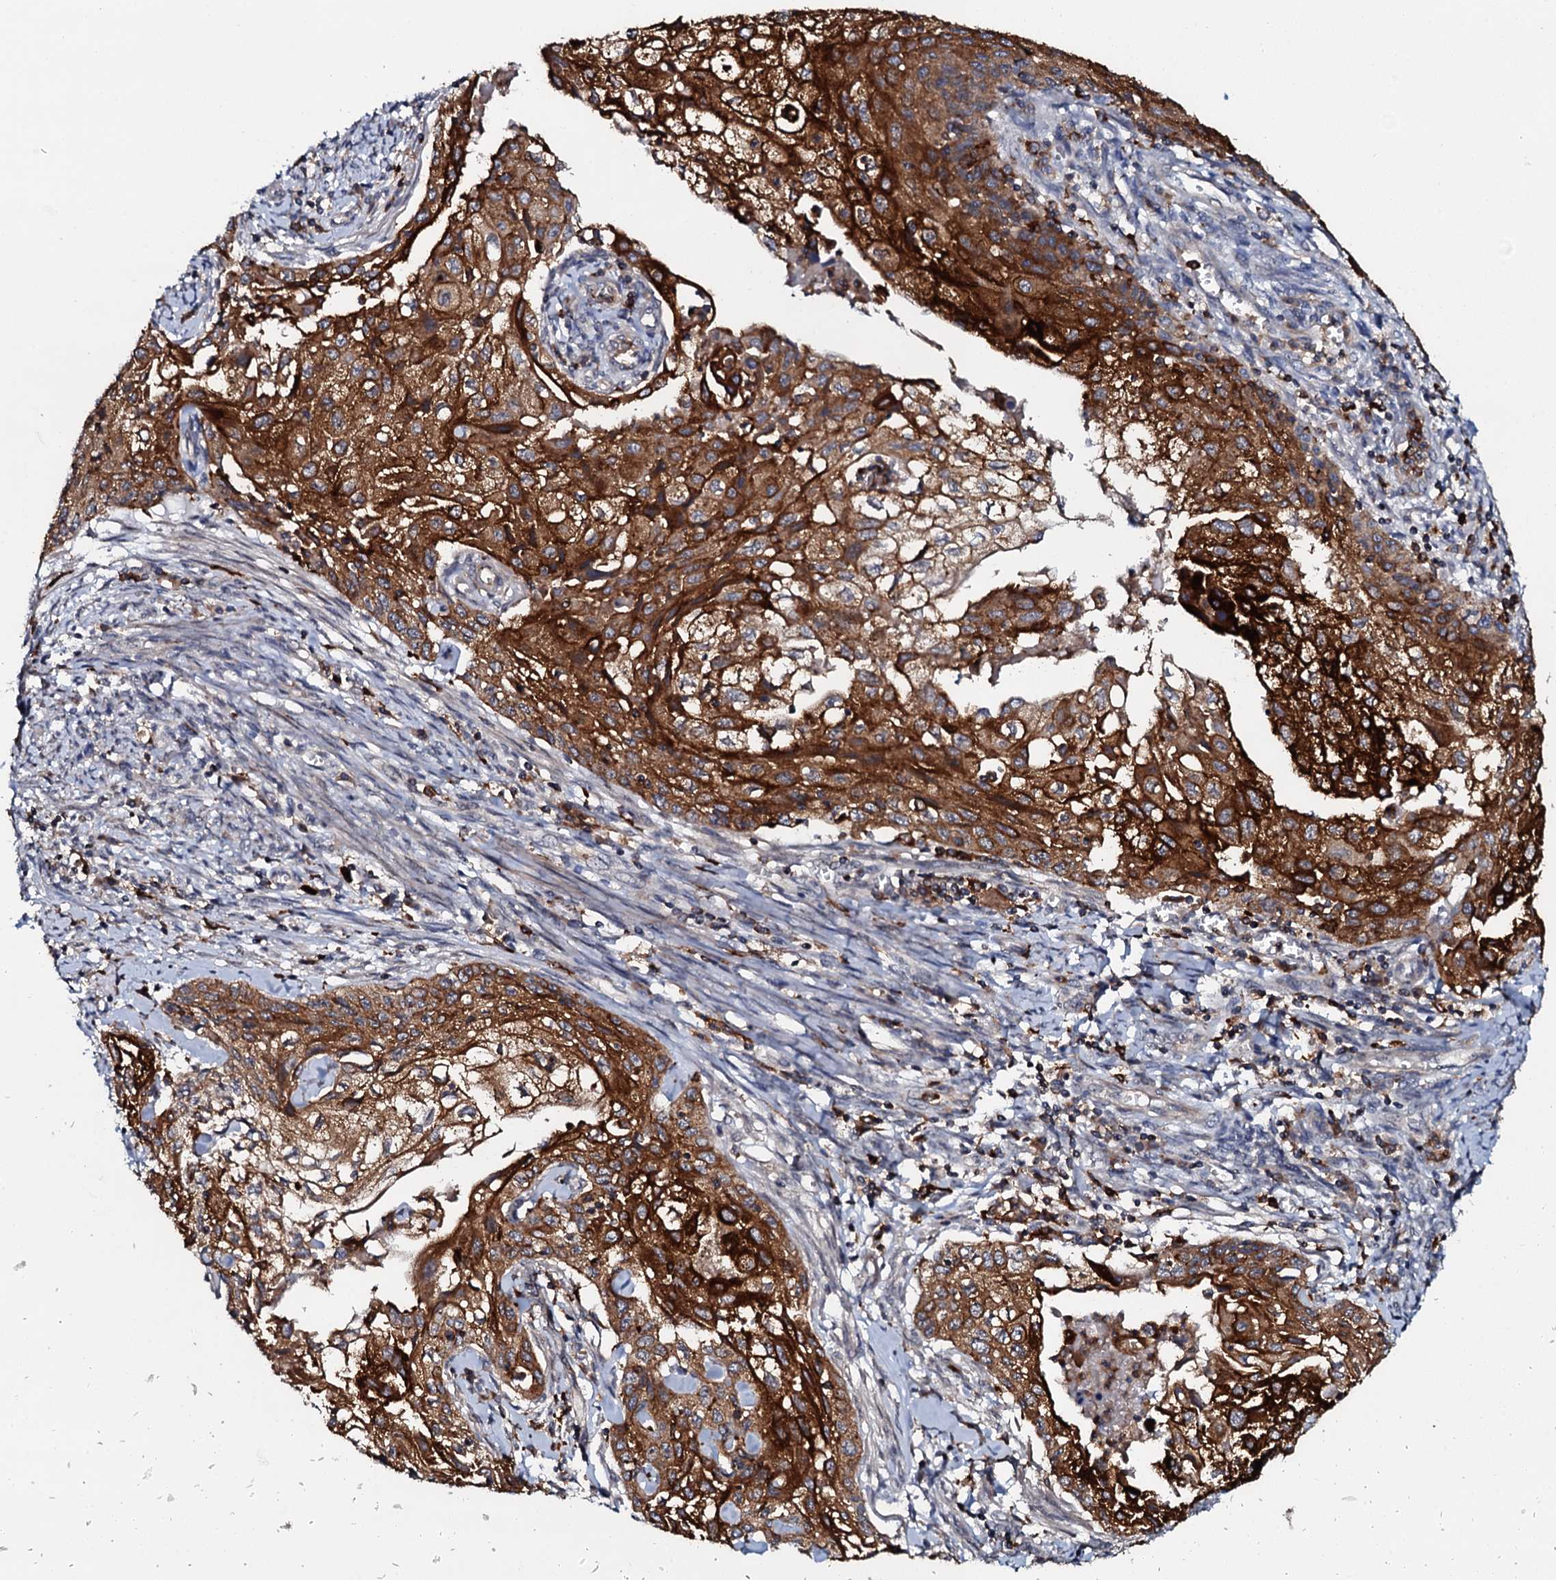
{"staining": {"intensity": "strong", "quantity": ">75%", "location": "cytoplasmic/membranous"}, "tissue": "cervical cancer", "cell_type": "Tumor cells", "image_type": "cancer", "snomed": [{"axis": "morphology", "description": "Squamous cell carcinoma, NOS"}, {"axis": "topography", "description": "Cervix"}], "caption": "Immunohistochemistry (IHC) of human cervical cancer (squamous cell carcinoma) reveals high levels of strong cytoplasmic/membranous positivity in about >75% of tumor cells. Ihc stains the protein in brown and the nuclei are stained blue.", "gene": "VAMP8", "patient": {"sex": "female", "age": 67}}